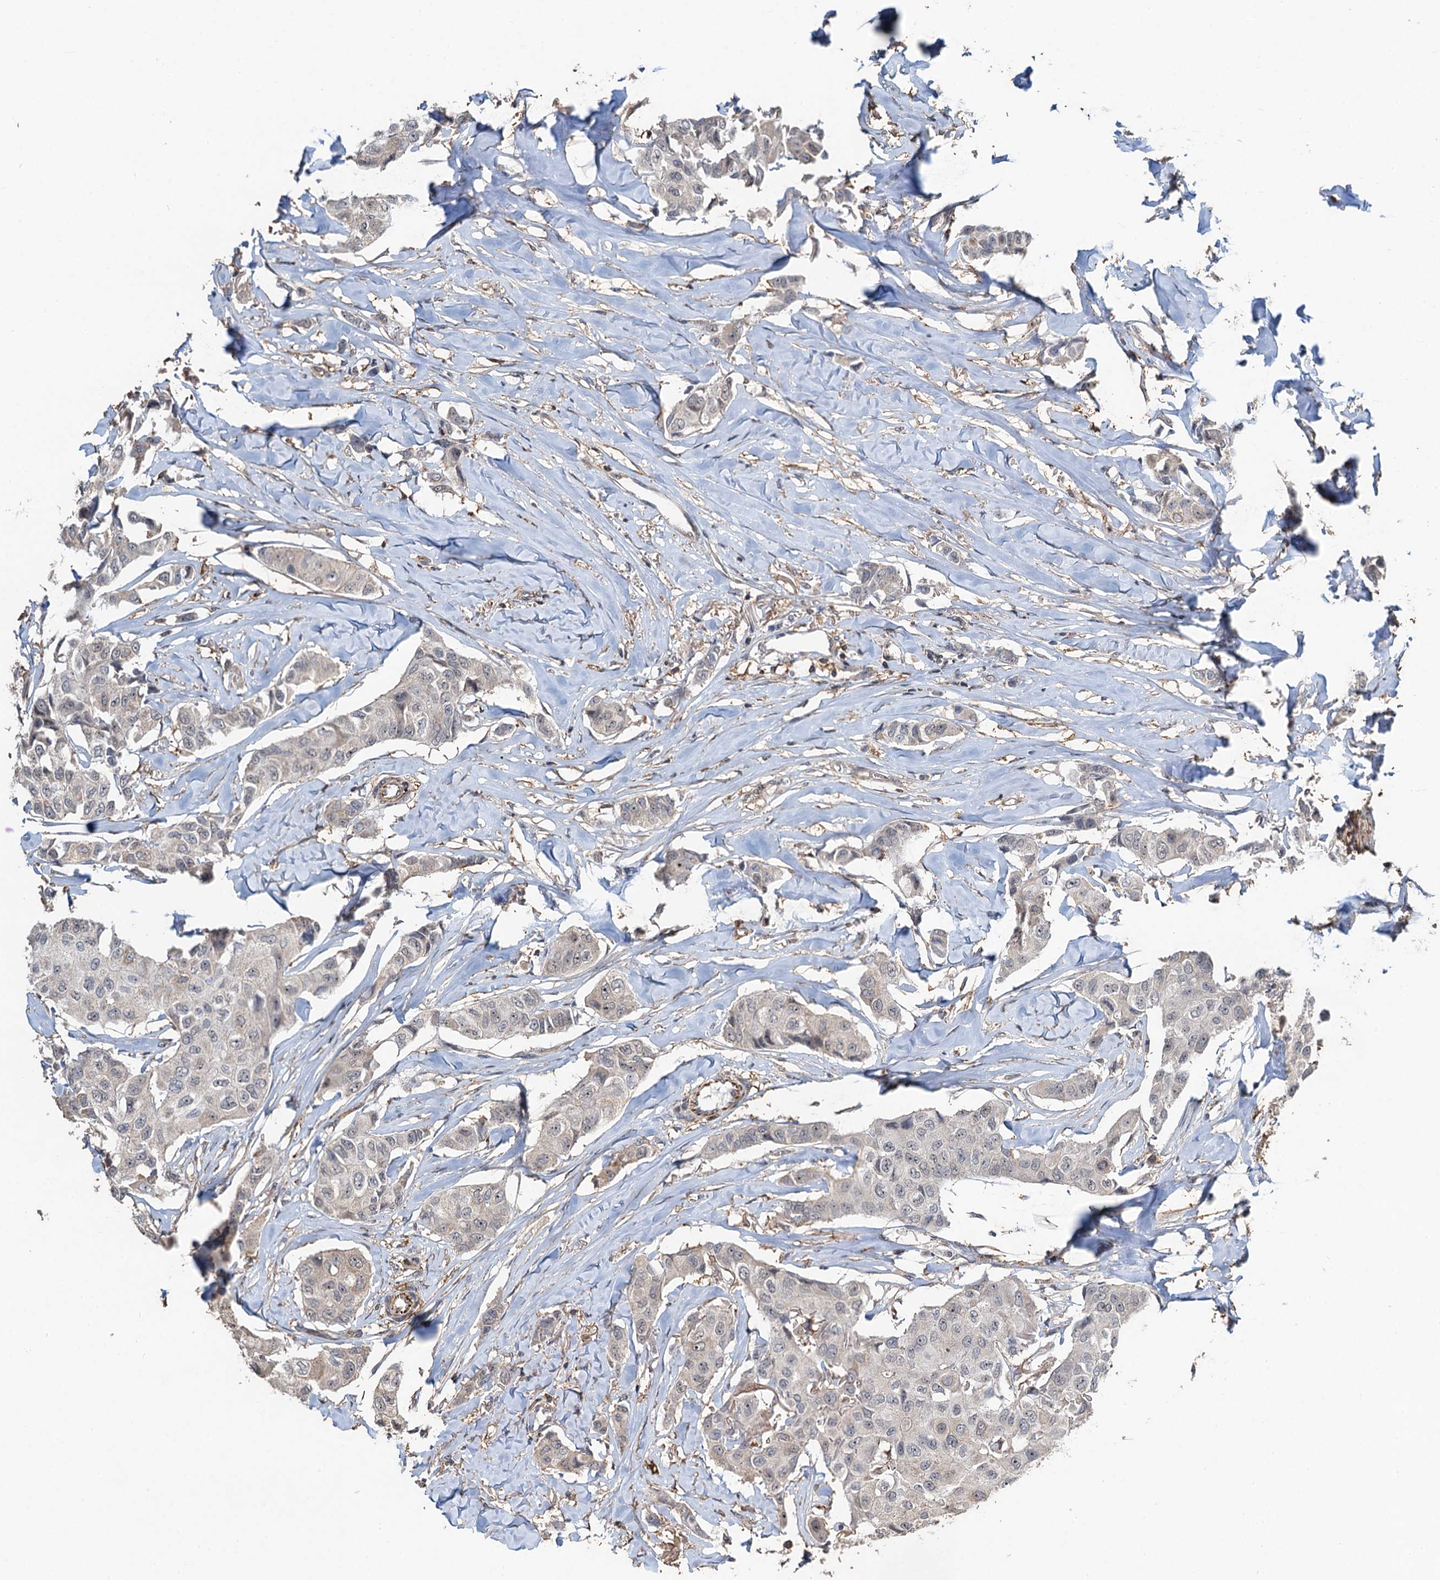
{"staining": {"intensity": "negative", "quantity": "none", "location": "none"}, "tissue": "breast cancer", "cell_type": "Tumor cells", "image_type": "cancer", "snomed": [{"axis": "morphology", "description": "Duct carcinoma"}, {"axis": "topography", "description": "Breast"}], "caption": "A photomicrograph of breast intraductal carcinoma stained for a protein exhibits no brown staining in tumor cells.", "gene": "TMA16", "patient": {"sex": "female", "age": 80}}